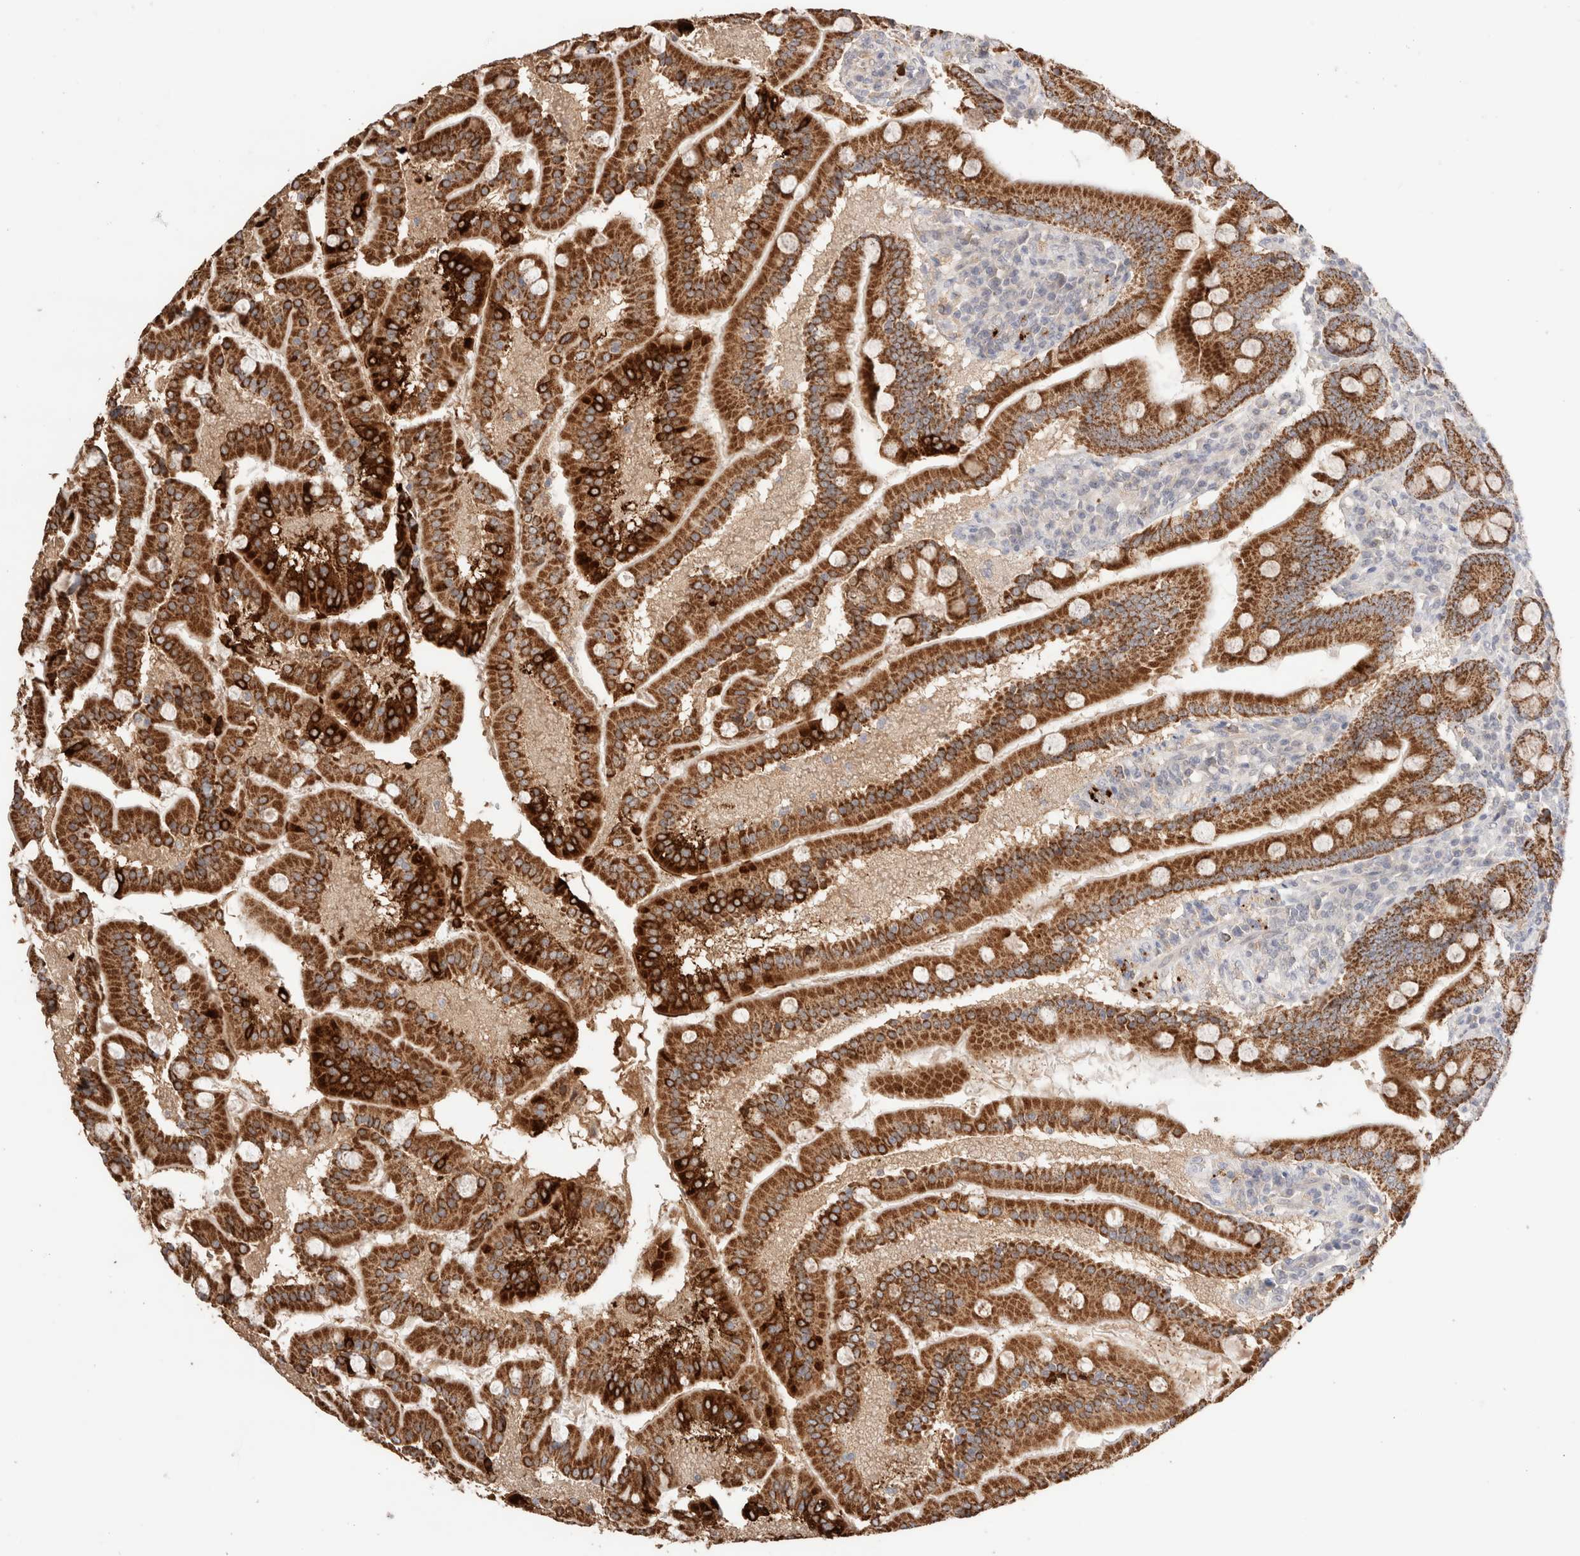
{"staining": {"intensity": "strong", "quantity": ">75%", "location": "cytoplasmic/membranous"}, "tissue": "duodenum", "cell_type": "Glandular cells", "image_type": "normal", "snomed": [{"axis": "morphology", "description": "Normal tissue, NOS"}, {"axis": "topography", "description": "Duodenum"}], "caption": "Immunohistochemistry micrograph of unremarkable human duodenum stained for a protein (brown), which shows high levels of strong cytoplasmic/membranous positivity in about >75% of glandular cells.", "gene": "TRIM41", "patient": {"sex": "male", "age": 50}}